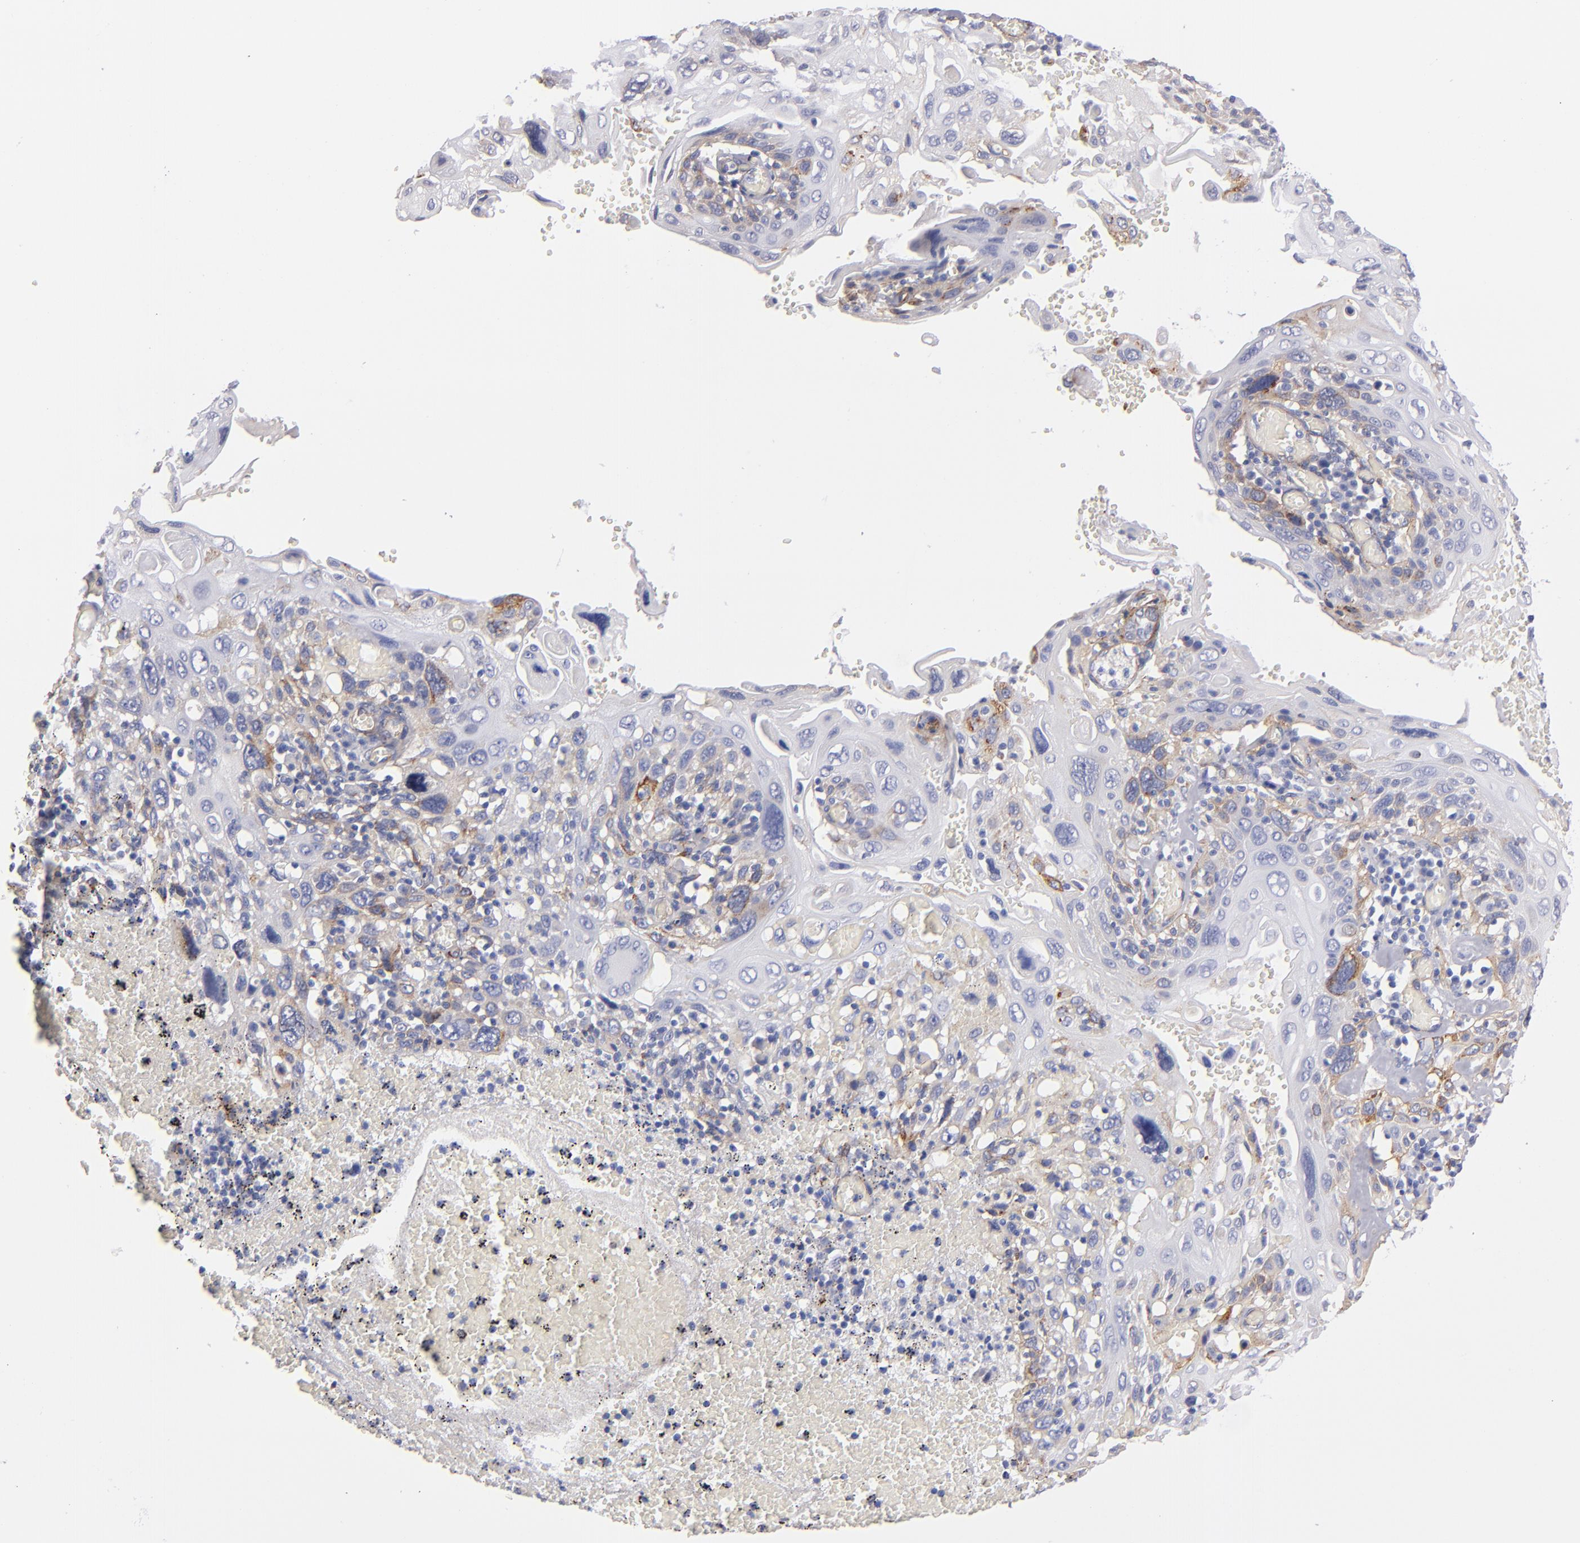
{"staining": {"intensity": "weak", "quantity": "25%-75%", "location": "cytoplasmic/membranous"}, "tissue": "cervical cancer", "cell_type": "Tumor cells", "image_type": "cancer", "snomed": [{"axis": "morphology", "description": "Squamous cell carcinoma, NOS"}, {"axis": "topography", "description": "Cervix"}], "caption": "Immunohistochemistry of cervical cancer displays low levels of weak cytoplasmic/membranous positivity in approximately 25%-75% of tumor cells.", "gene": "LAMC1", "patient": {"sex": "female", "age": 54}}